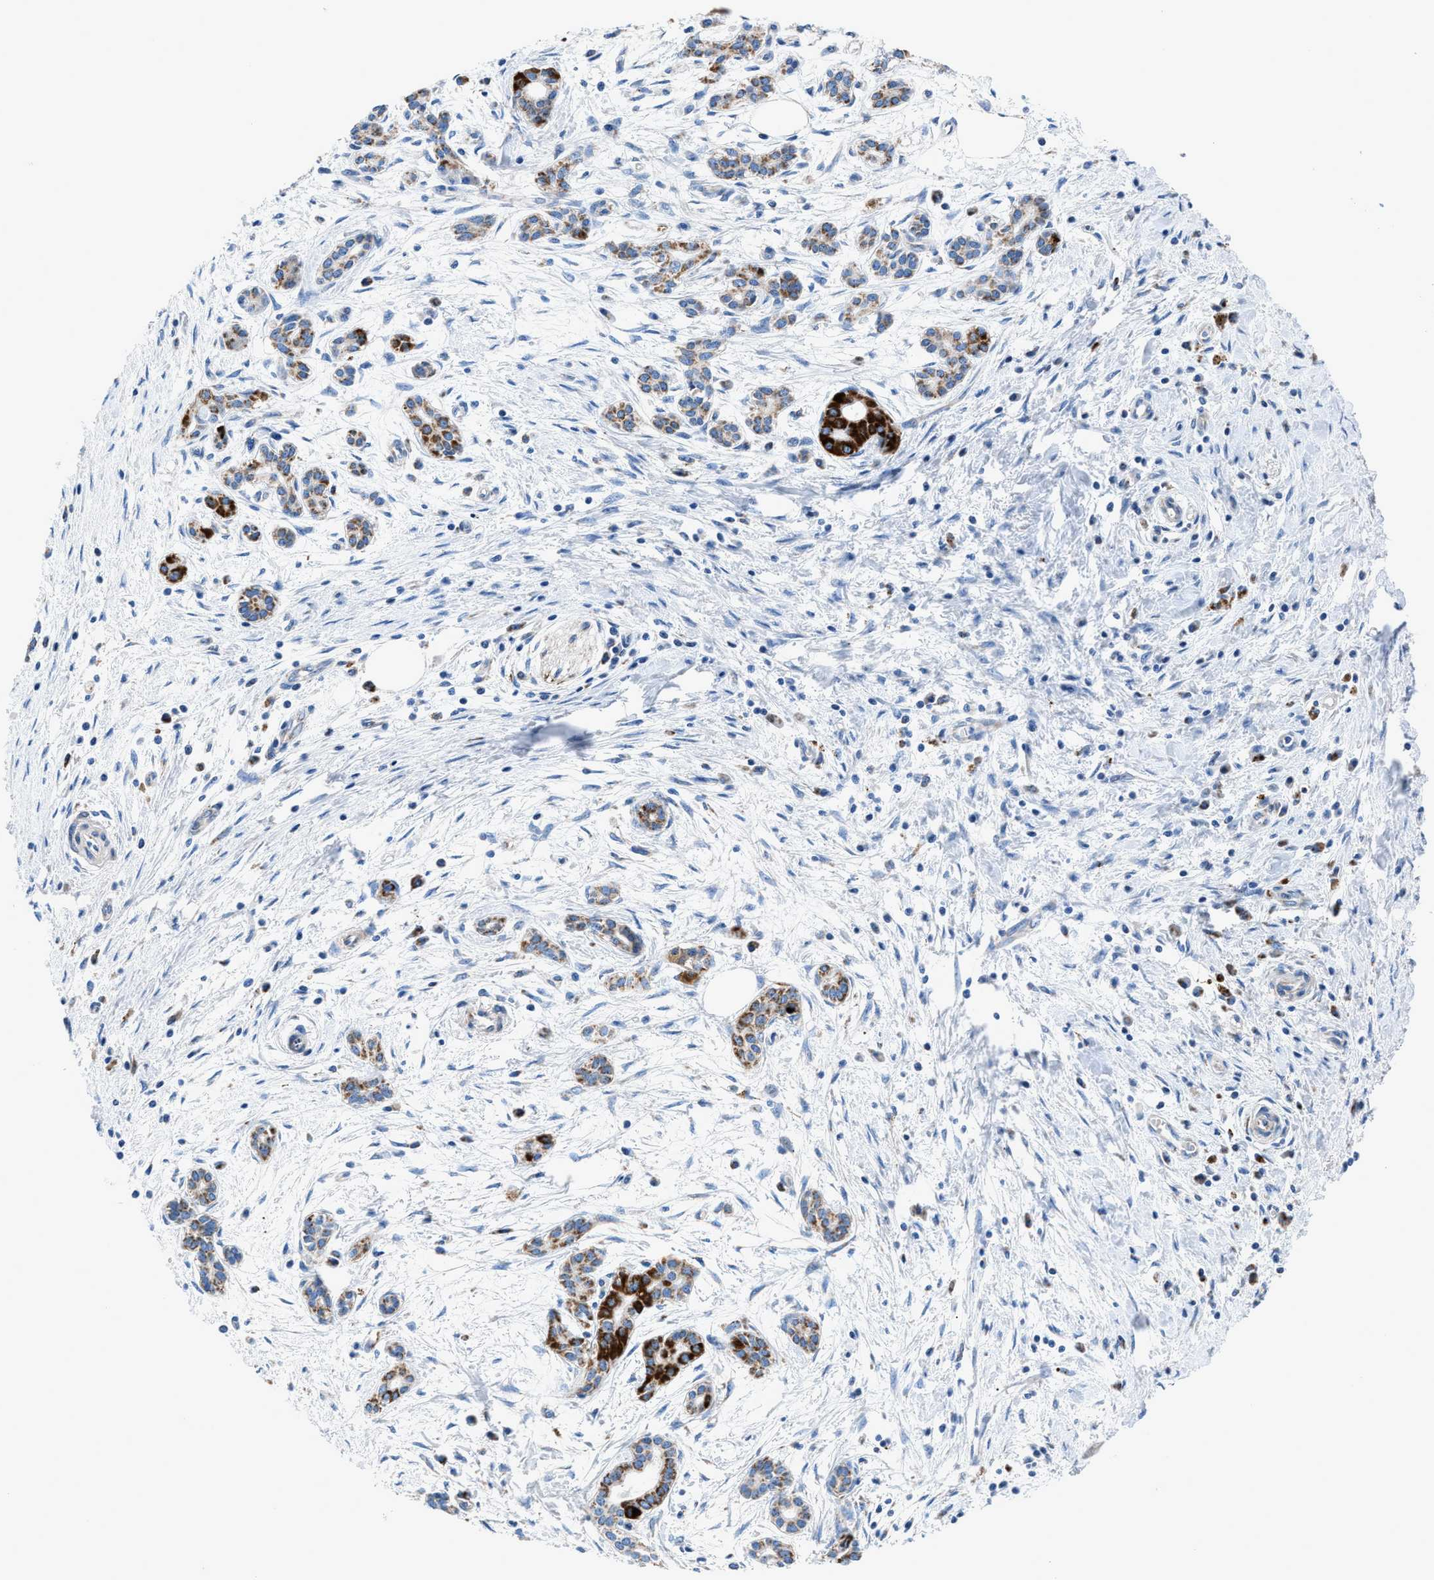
{"staining": {"intensity": "strong", "quantity": "25%-75%", "location": "cytoplasmic/membranous"}, "tissue": "pancreatic cancer", "cell_type": "Tumor cells", "image_type": "cancer", "snomed": [{"axis": "morphology", "description": "Adenocarcinoma, NOS"}, {"axis": "topography", "description": "Pancreas"}], "caption": "A photomicrograph of pancreatic cancer (adenocarcinoma) stained for a protein shows strong cytoplasmic/membranous brown staining in tumor cells.", "gene": "ZDHHC3", "patient": {"sex": "female", "age": 70}}